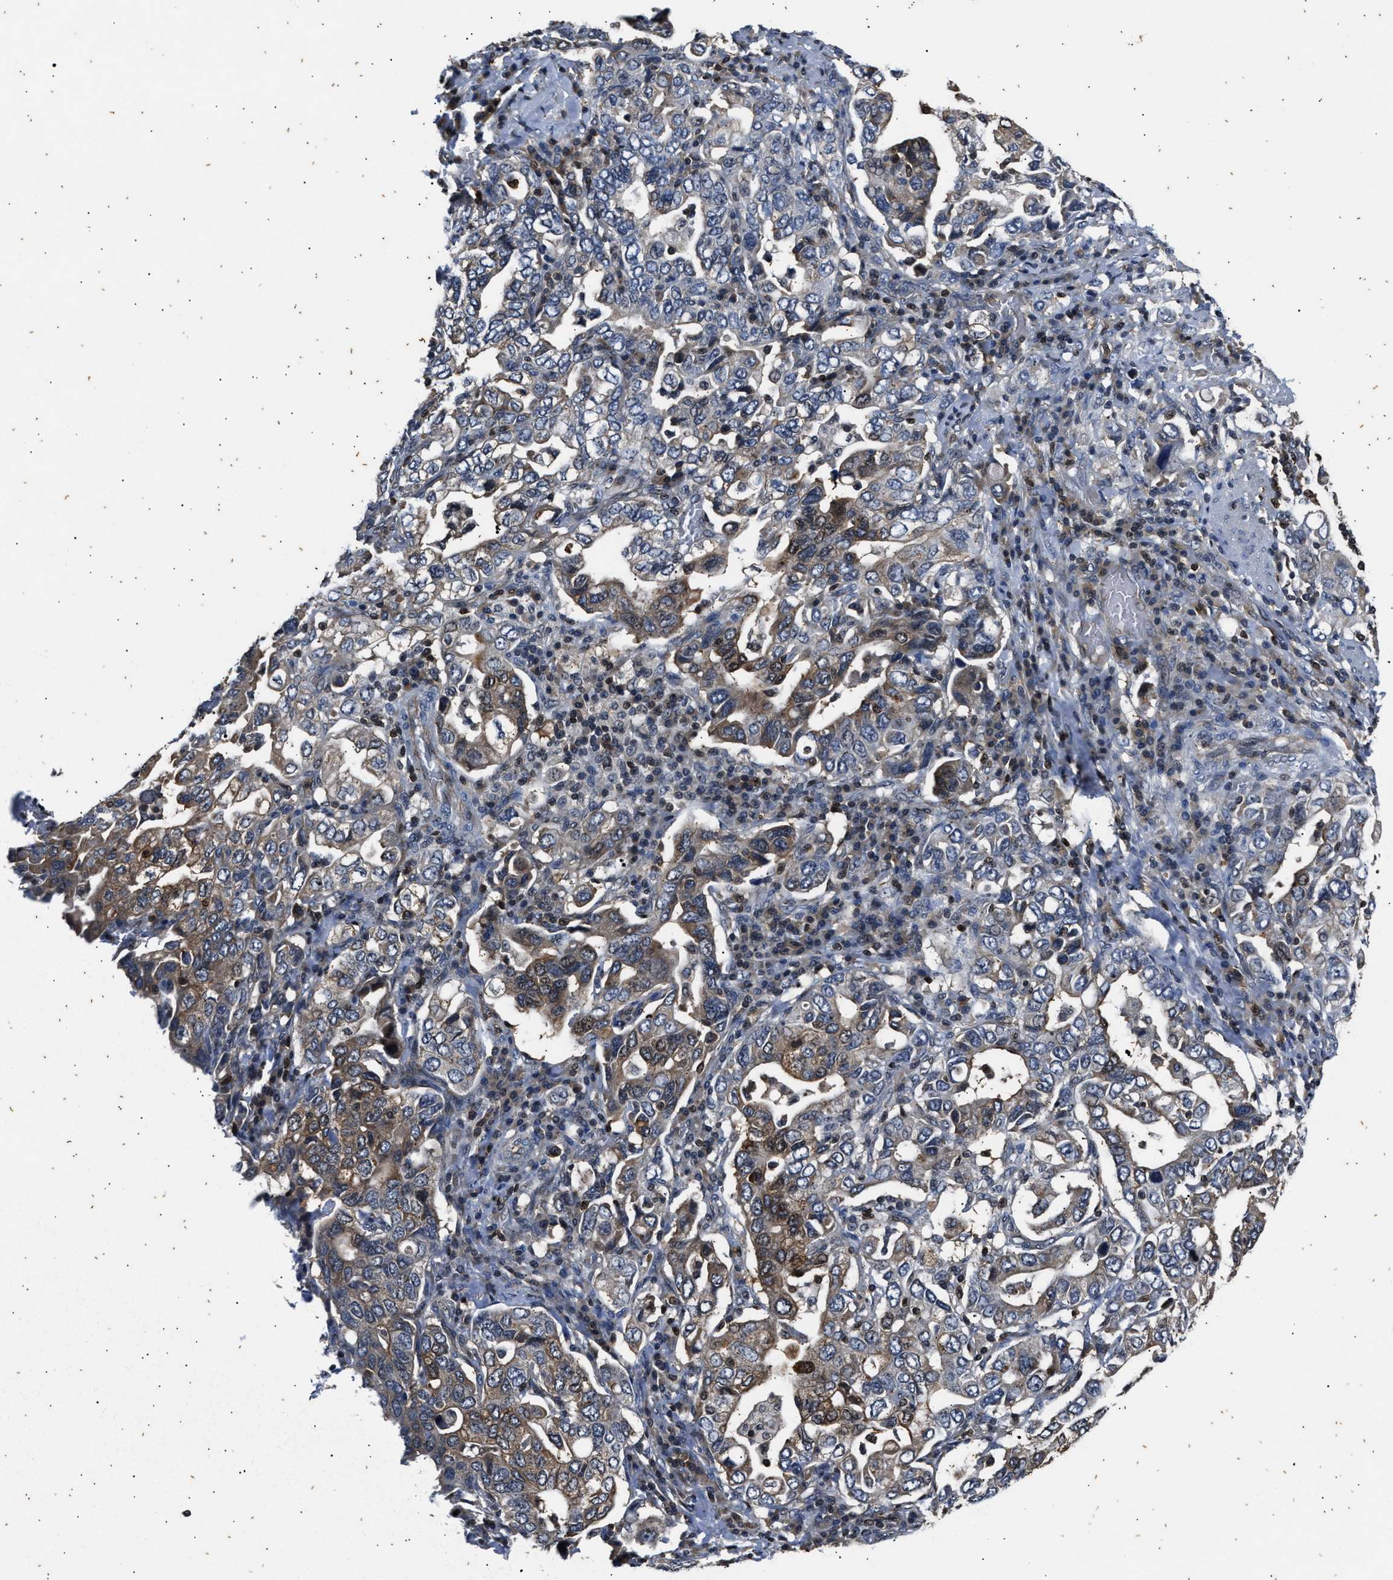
{"staining": {"intensity": "weak", "quantity": "25%-75%", "location": "cytoplasmic/membranous"}, "tissue": "stomach cancer", "cell_type": "Tumor cells", "image_type": "cancer", "snomed": [{"axis": "morphology", "description": "Adenocarcinoma, NOS"}, {"axis": "topography", "description": "Stomach, upper"}], "caption": "Immunohistochemical staining of human stomach adenocarcinoma demonstrates low levels of weak cytoplasmic/membranous expression in approximately 25%-75% of tumor cells. (DAB = brown stain, brightfield microscopy at high magnification).", "gene": "PTPN7", "patient": {"sex": "male", "age": 62}}